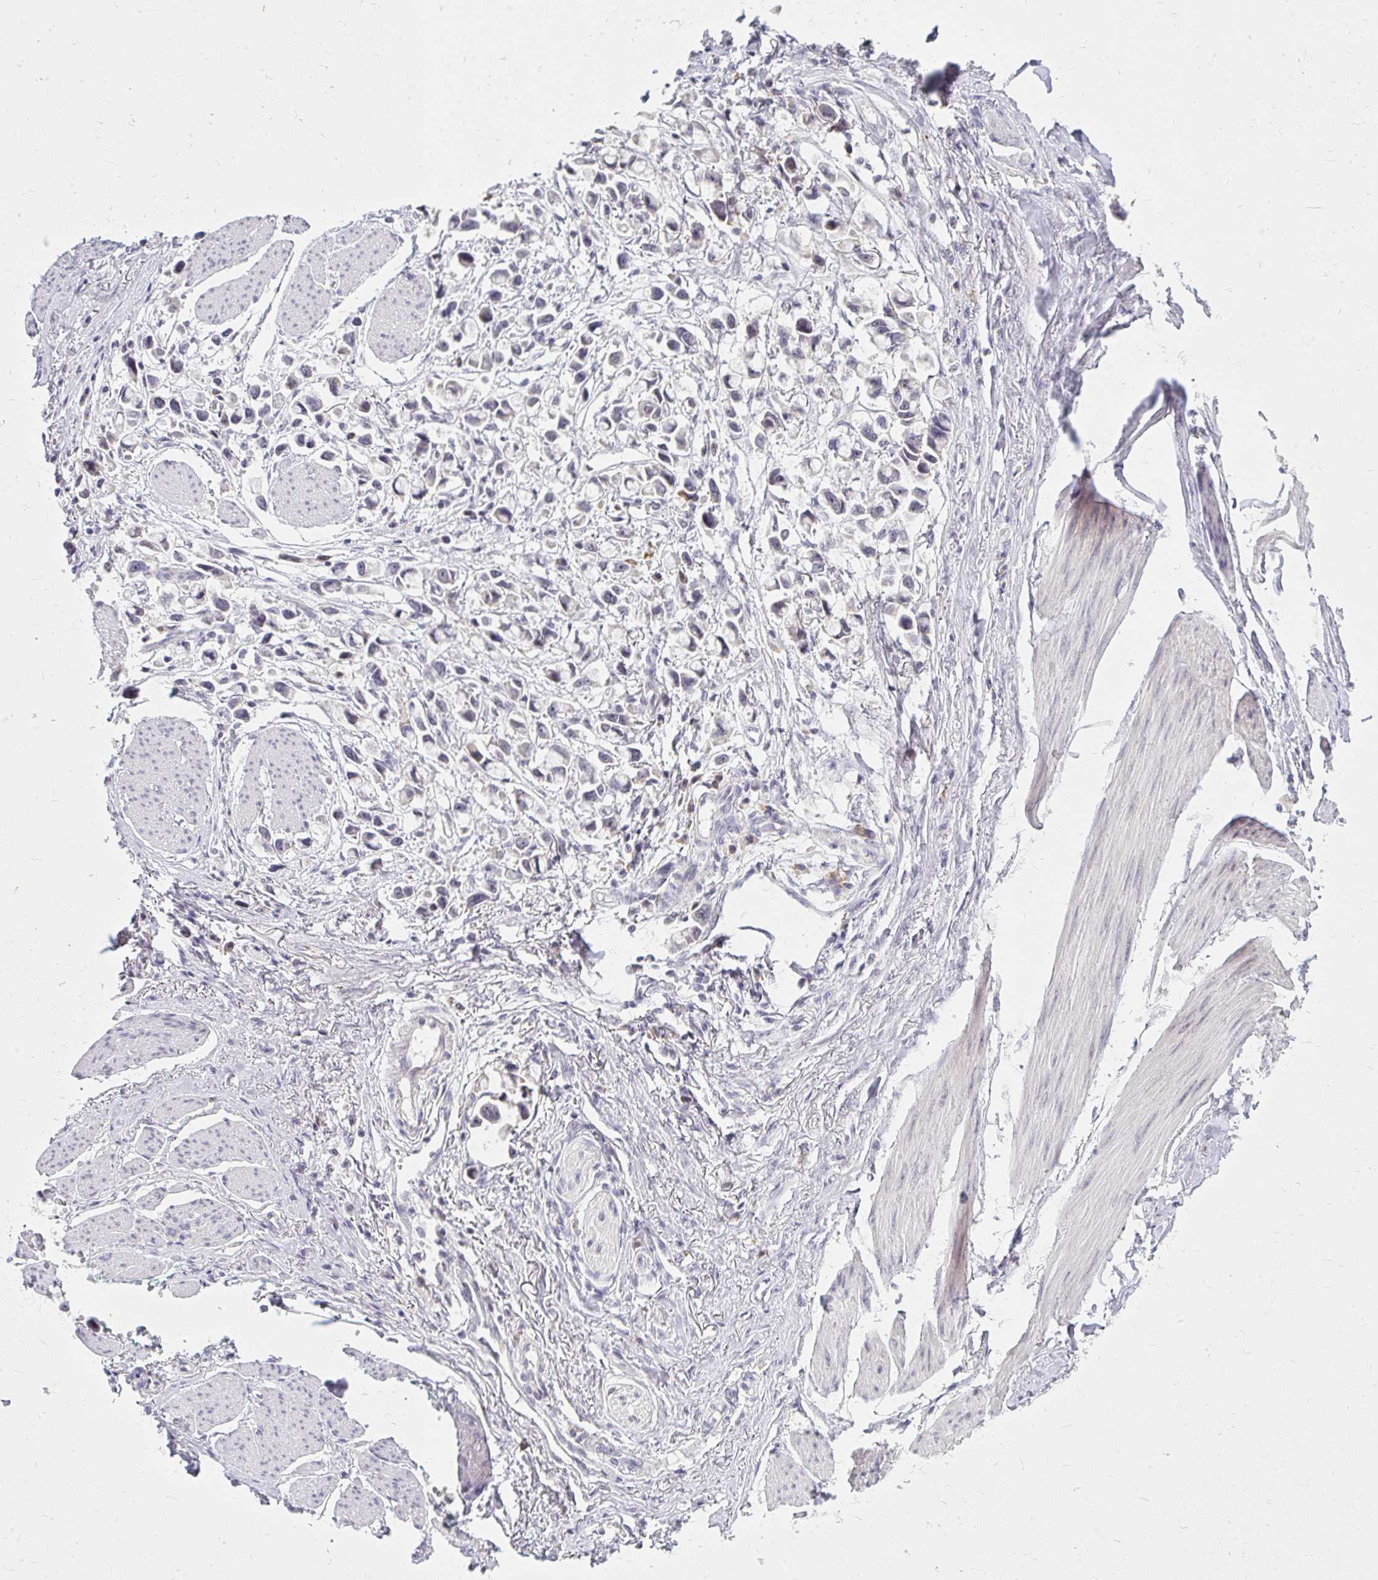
{"staining": {"intensity": "negative", "quantity": "none", "location": "none"}, "tissue": "stomach cancer", "cell_type": "Tumor cells", "image_type": "cancer", "snomed": [{"axis": "morphology", "description": "Adenocarcinoma, NOS"}, {"axis": "topography", "description": "Stomach"}], "caption": "IHC histopathology image of neoplastic tissue: adenocarcinoma (stomach) stained with DAB (3,3'-diaminobenzidine) exhibits no significant protein positivity in tumor cells.", "gene": "DDN", "patient": {"sex": "female", "age": 81}}